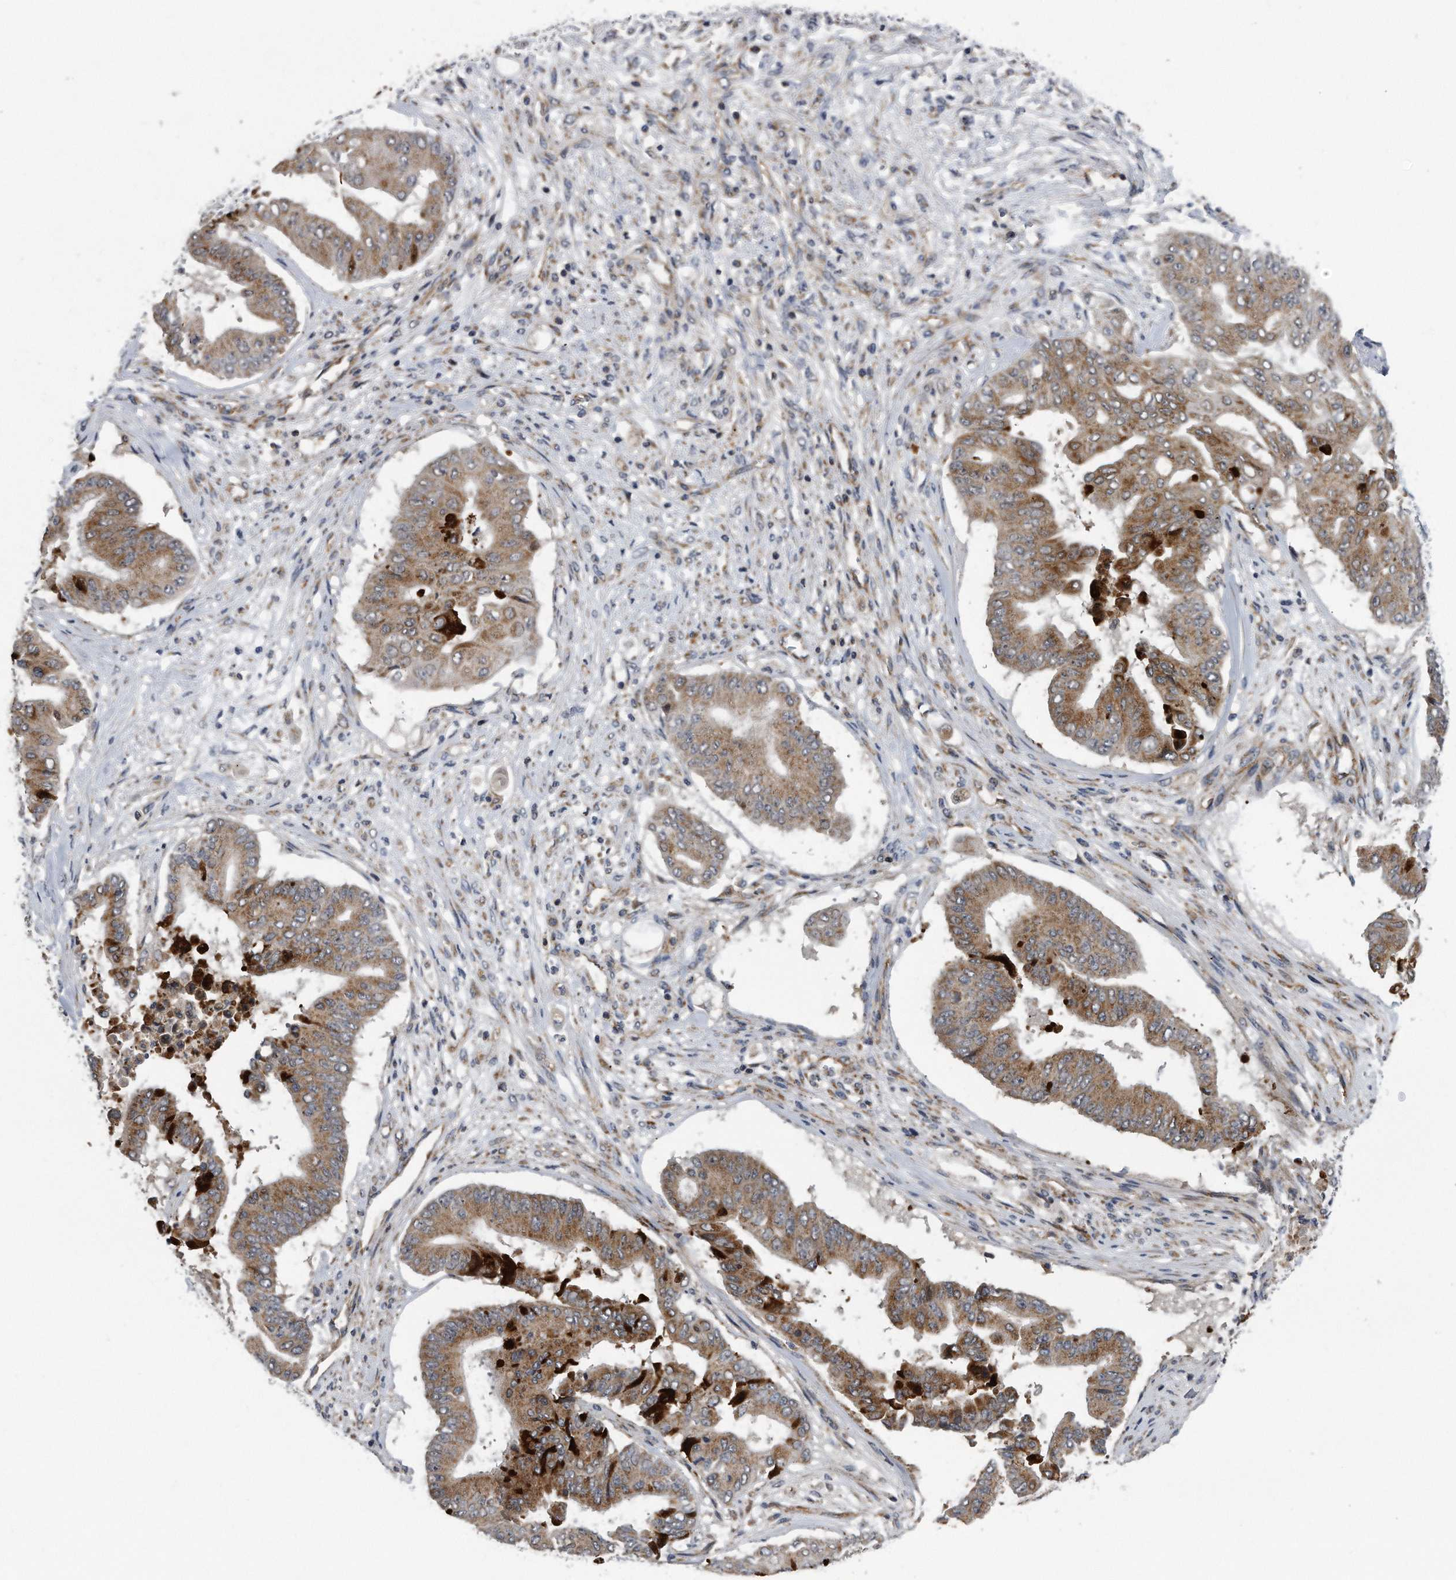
{"staining": {"intensity": "moderate", "quantity": ">75%", "location": "cytoplasmic/membranous"}, "tissue": "pancreatic cancer", "cell_type": "Tumor cells", "image_type": "cancer", "snomed": [{"axis": "morphology", "description": "Adenocarcinoma, NOS"}, {"axis": "topography", "description": "Pancreas"}], "caption": "Tumor cells display medium levels of moderate cytoplasmic/membranous staining in about >75% of cells in pancreatic cancer (adenocarcinoma).", "gene": "LYRM4", "patient": {"sex": "female", "age": 77}}